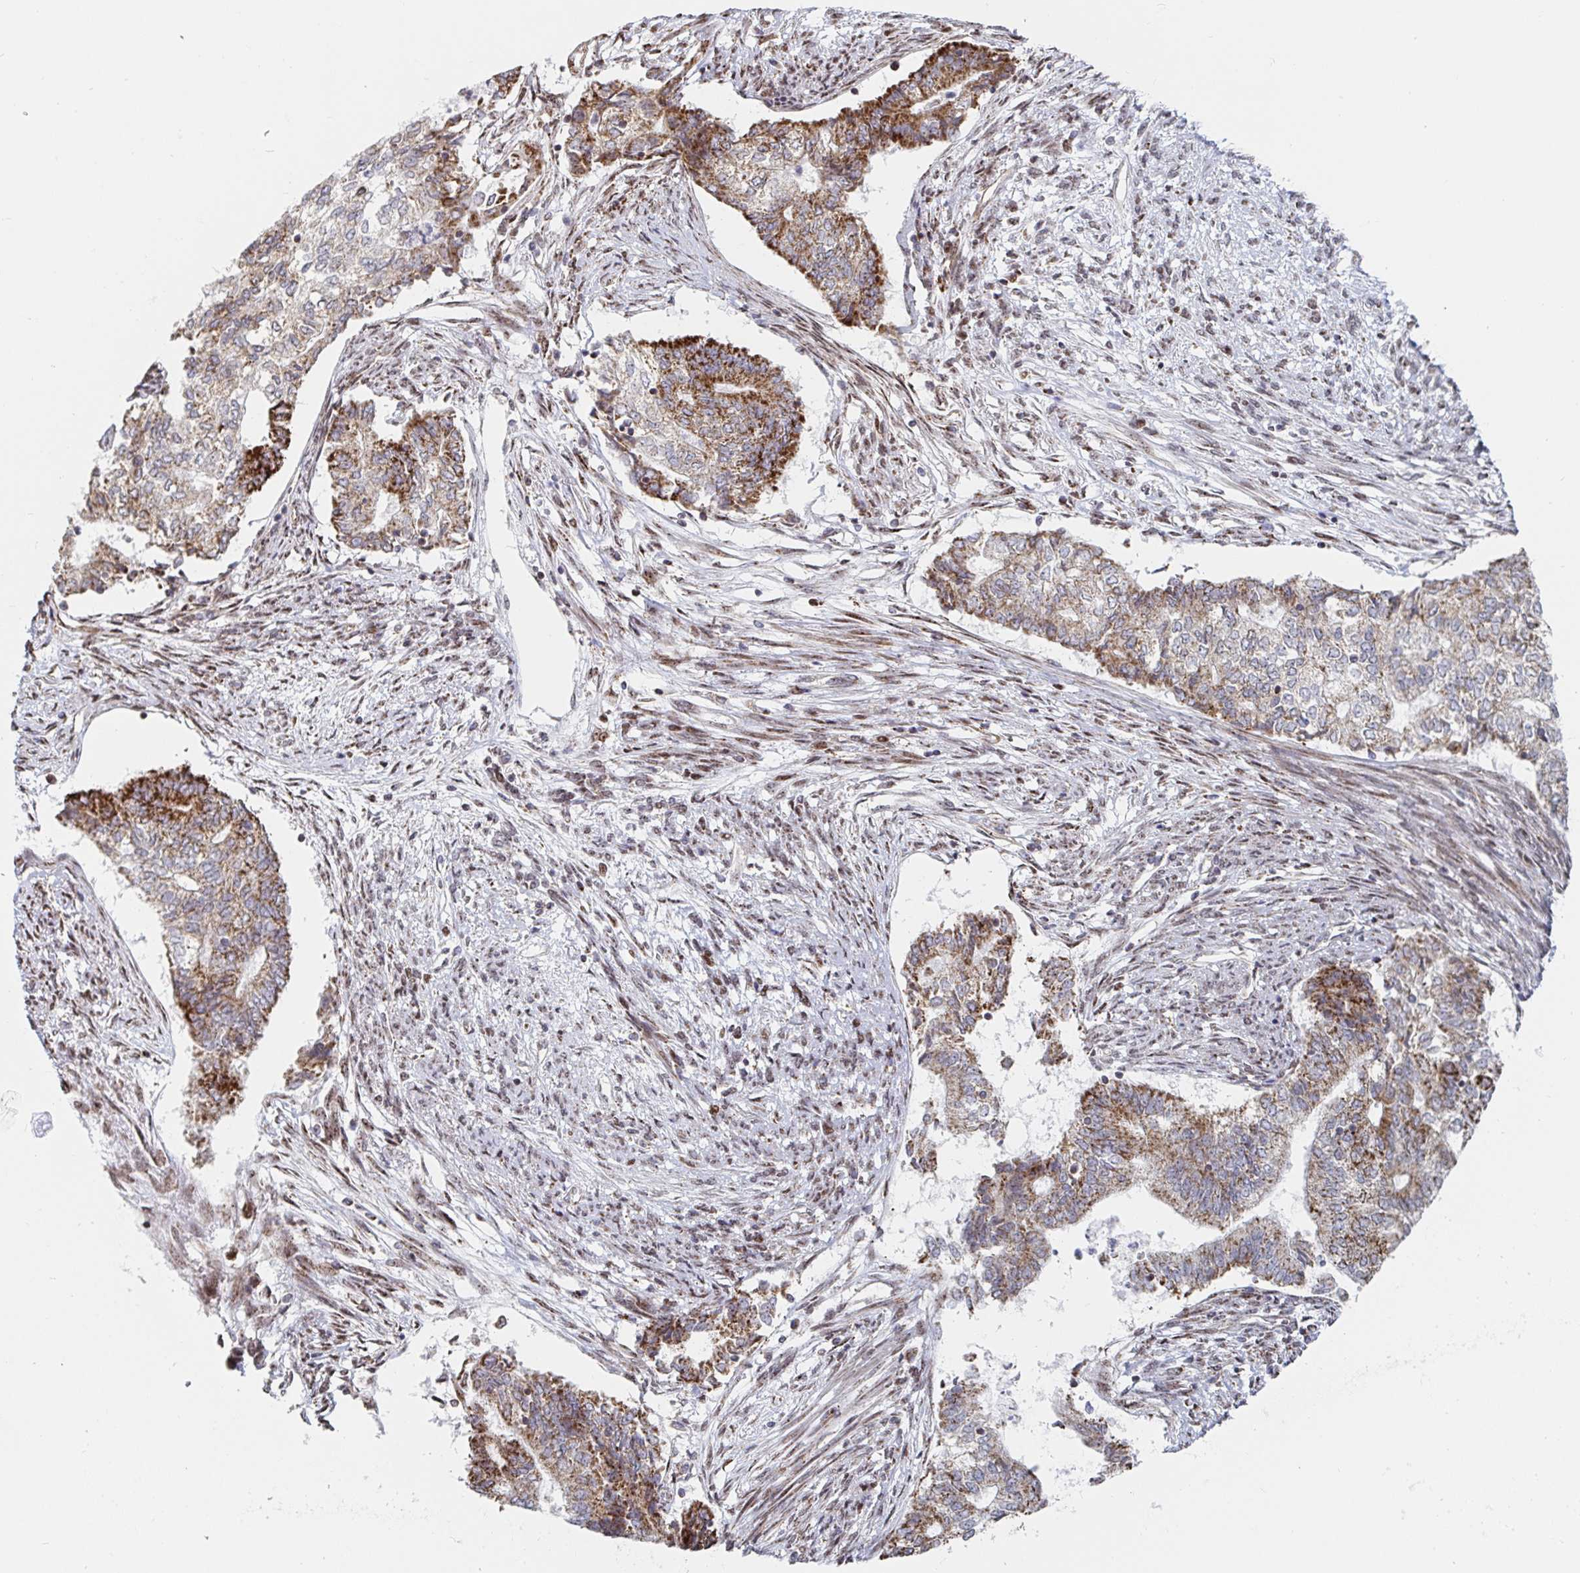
{"staining": {"intensity": "strong", "quantity": ">75%", "location": "cytoplasmic/membranous"}, "tissue": "endometrial cancer", "cell_type": "Tumor cells", "image_type": "cancer", "snomed": [{"axis": "morphology", "description": "Adenocarcinoma, NOS"}, {"axis": "topography", "description": "Endometrium"}], "caption": "Adenocarcinoma (endometrial) stained with a protein marker reveals strong staining in tumor cells.", "gene": "STARD8", "patient": {"sex": "female", "age": 65}}